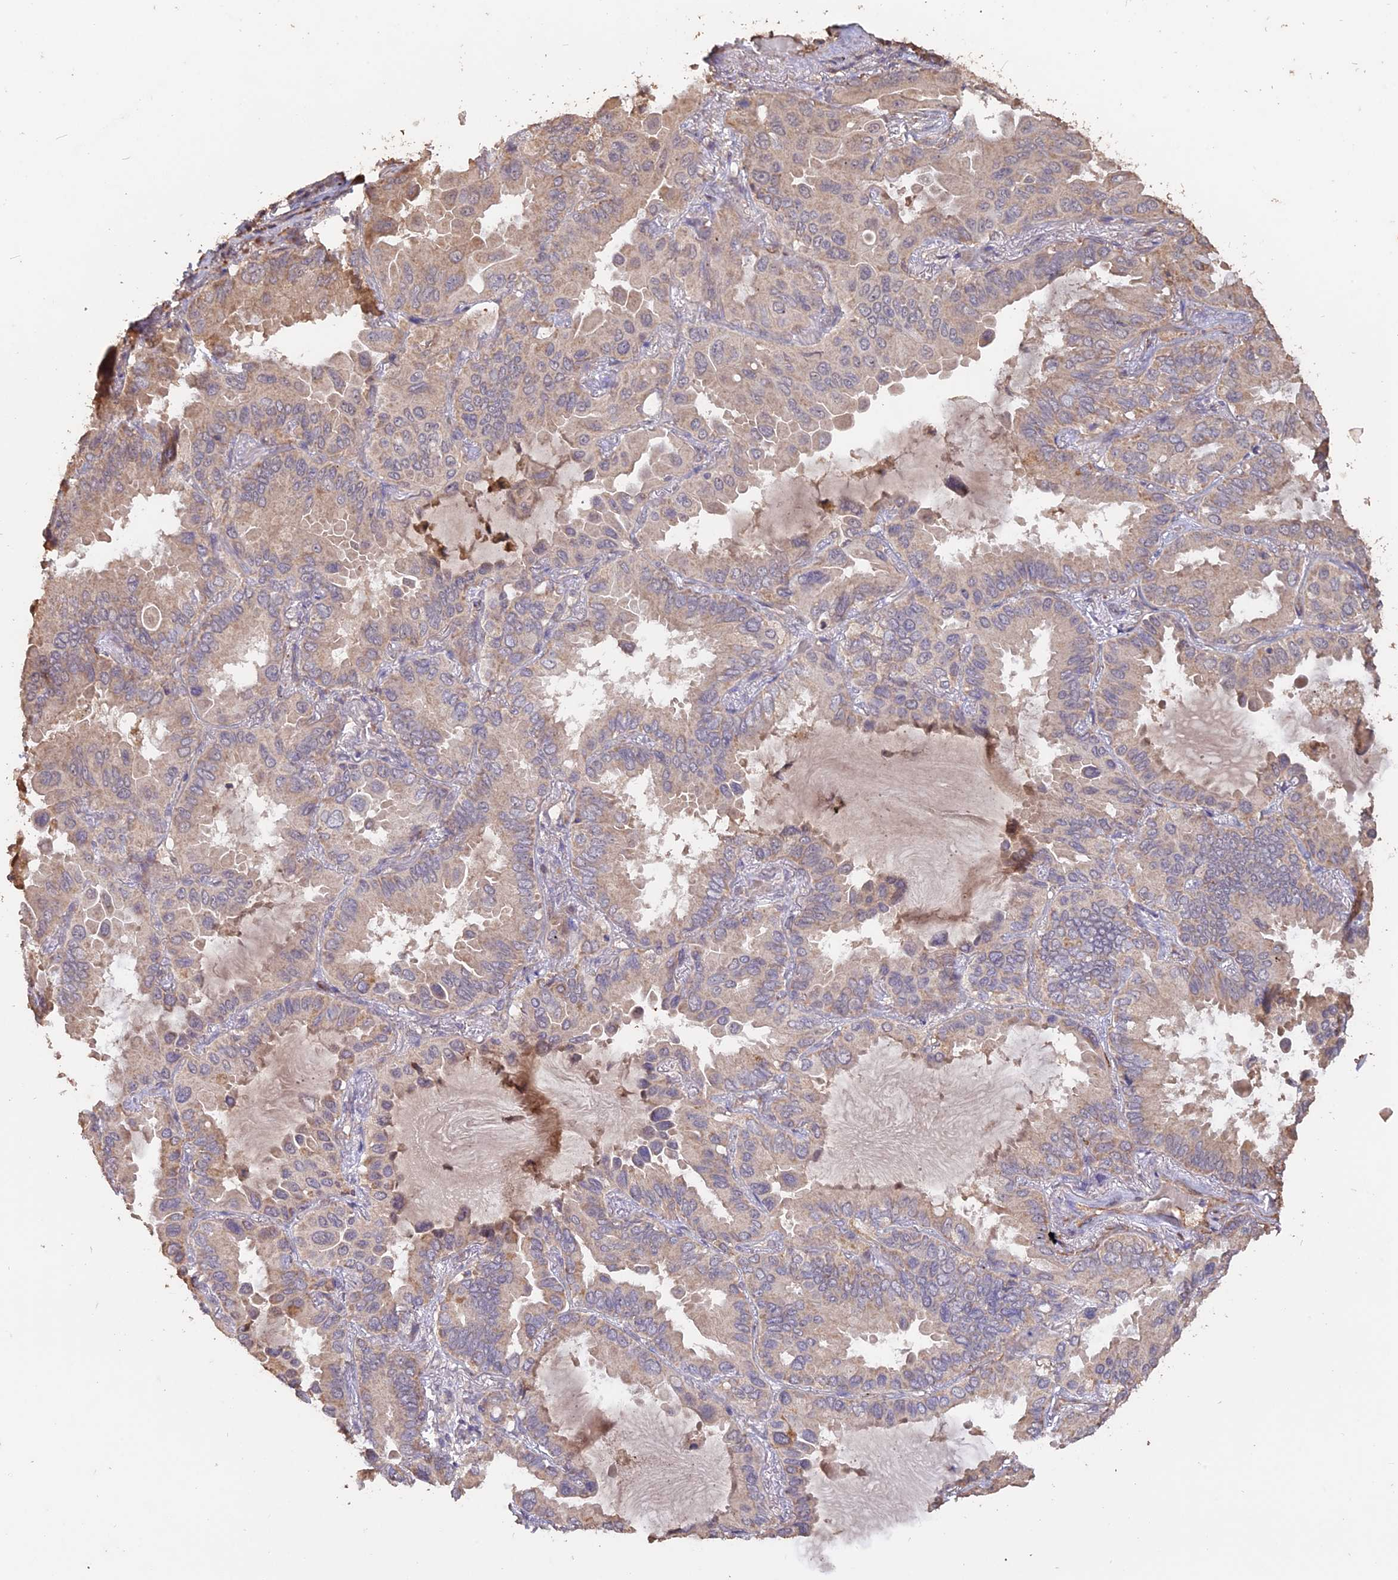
{"staining": {"intensity": "weak", "quantity": "25%-75%", "location": "cytoplasmic/membranous"}, "tissue": "lung cancer", "cell_type": "Tumor cells", "image_type": "cancer", "snomed": [{"axis": "morphology", "description": "Adenocarcinoma, NOS"}, {"axis": "topography", "description": "Lung"}], "caption": "Immunohistochemistry histopathology image of neoplastic tissue: human lung cancer stained using IHC displays low levels of weak protein expression localized specifically in the cytoplasmic/membranous of tumor cells, appearing as a cytoplasmic/membranous brown color.", "gene": "LAYN", "patient": {"sex": "male", "age": 64}}